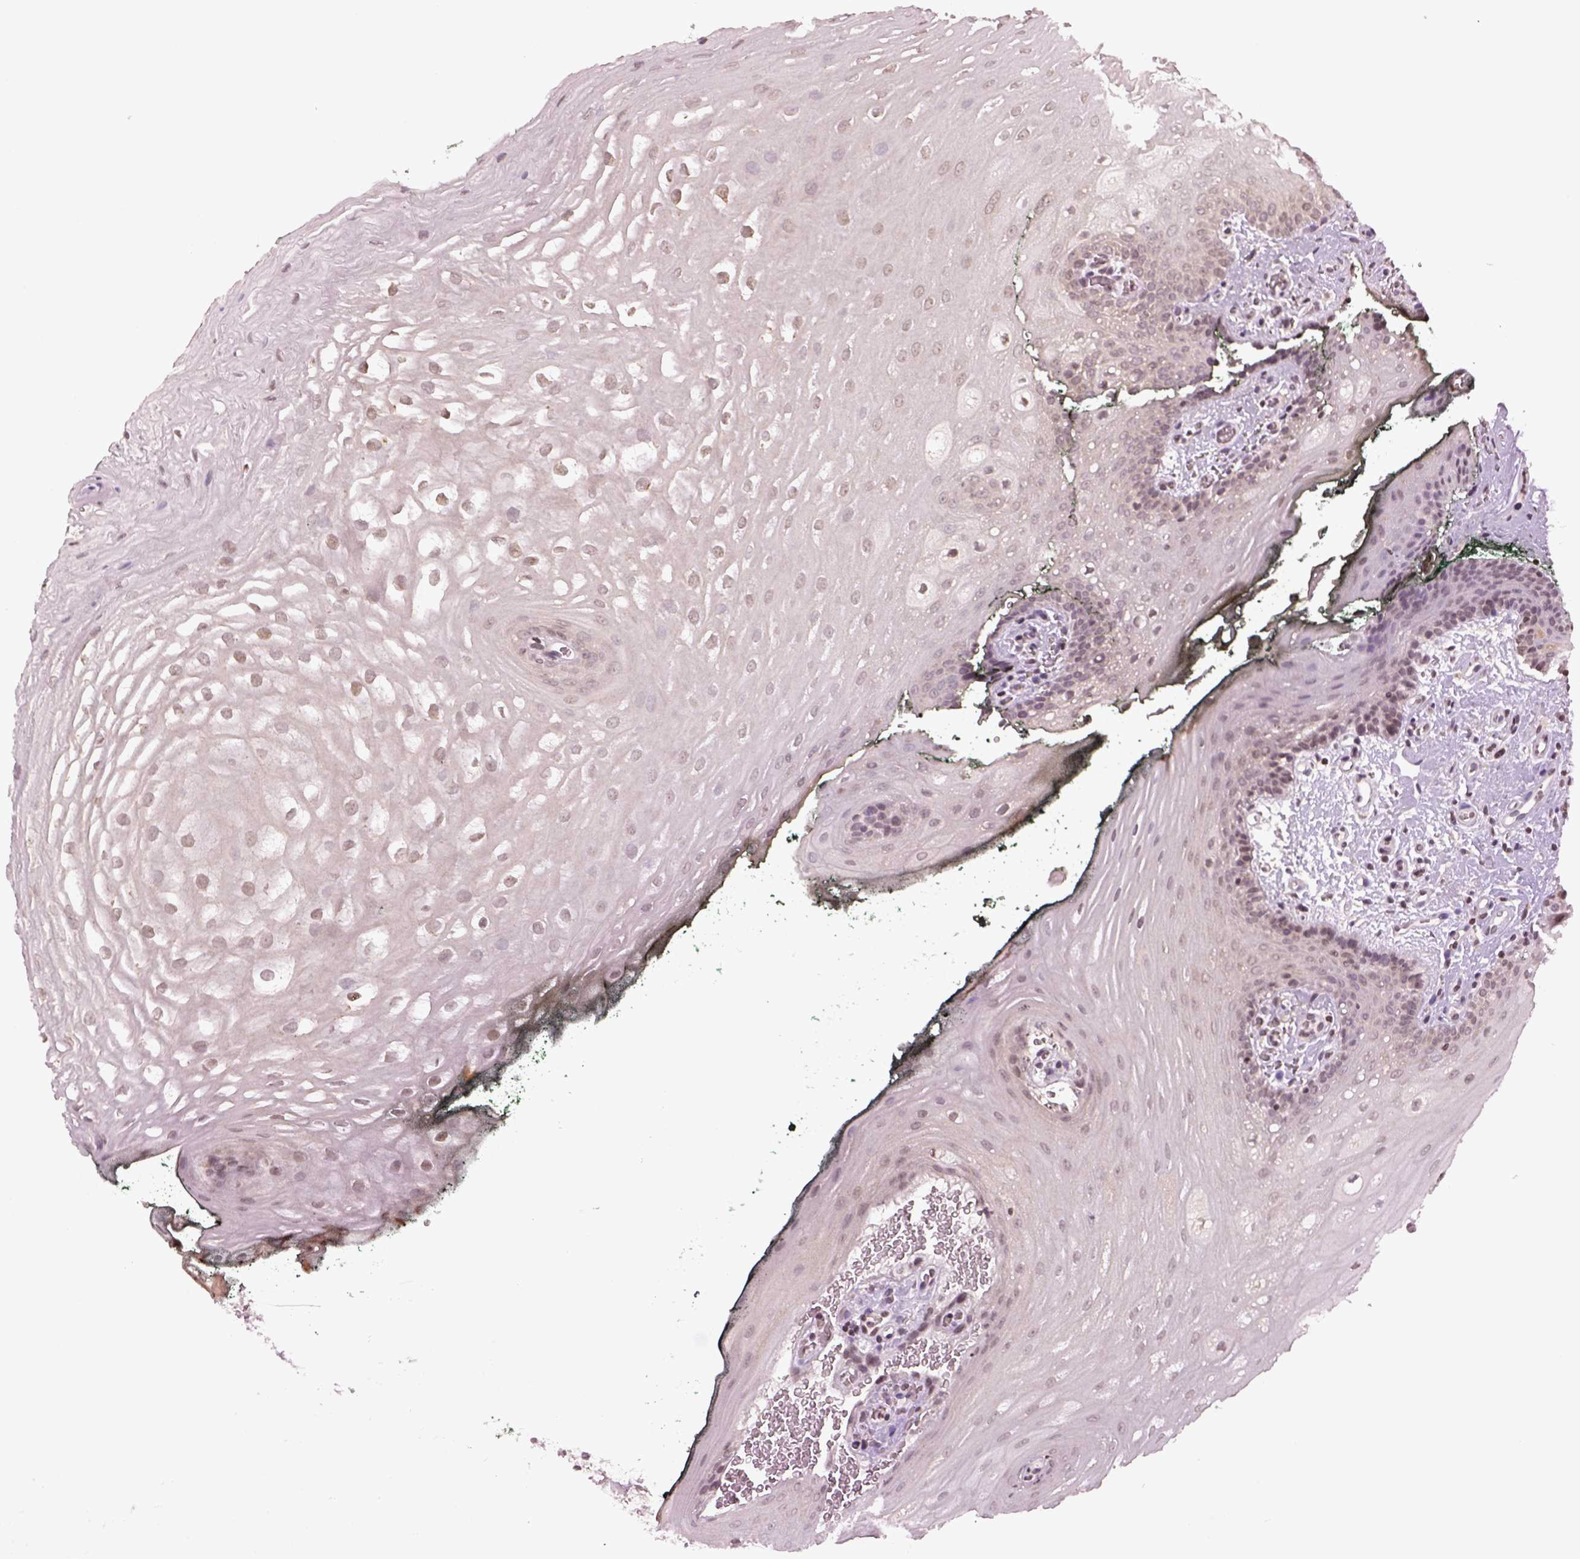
{"staining": {"intensity": "negative", "quantity": "none", "location": "none"}, "tissue": "oral mucosa", "cell_type": "Squamous epithelial cells", "image_type": "normal", "snomed": [{"axis": "morphology", "description": "Normal tissue, NOS"}, {"axis": "topography", "description": "Oral tissue"}, {"axis": "topography", "description": "Head-Neck"}], "caption": "IHC micrograph of normal oral mucosa: human oral mucosa stained with DAB displays no significant protein positivity in squamous epithelial cells.", "gene": "GRM4", "patient": {"sex": "male", "age": 65}}